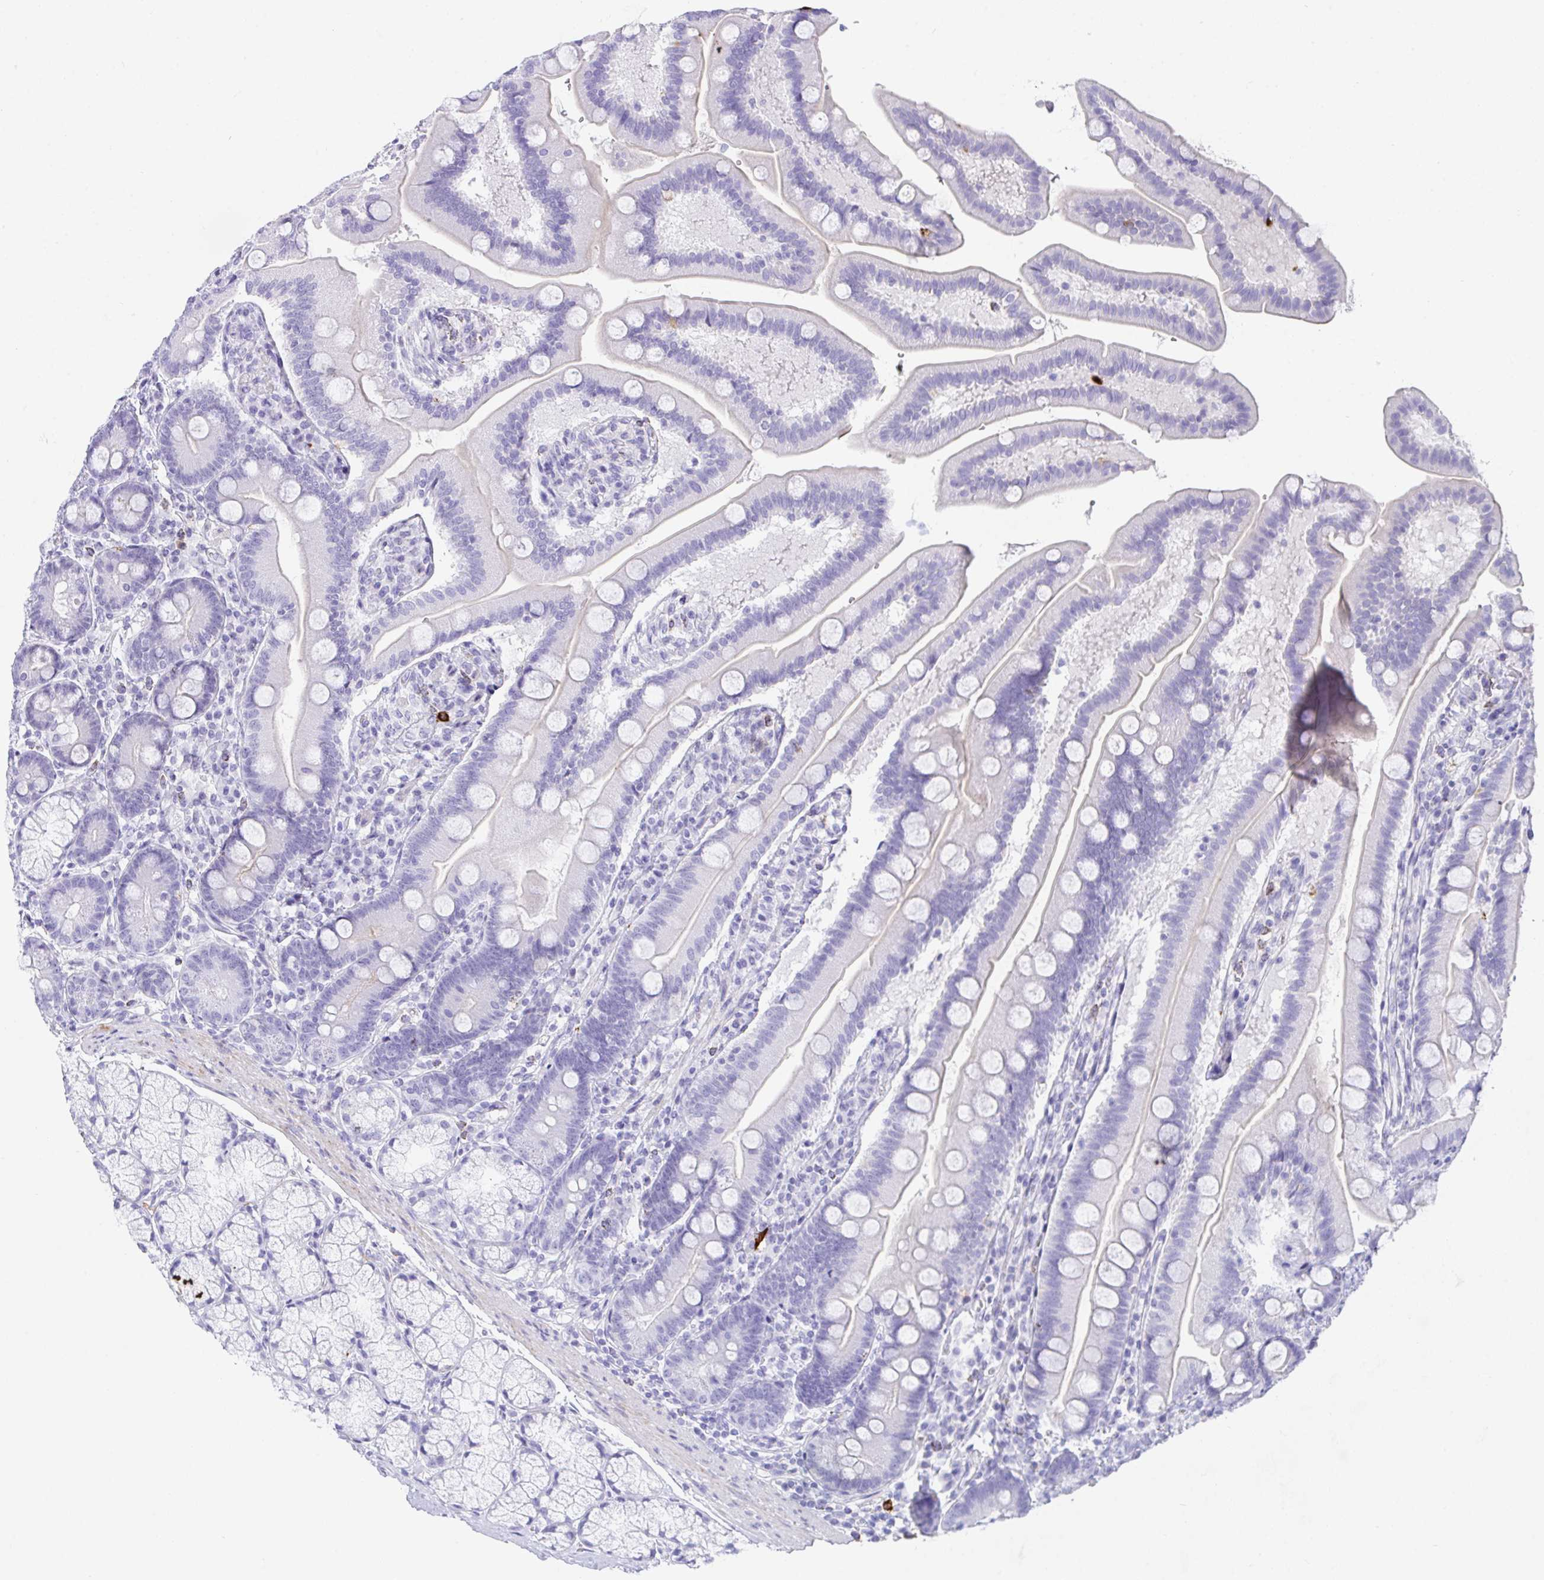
{"staining": {"intensity": "negative", "quantity": "none", "location": "none"}, "tissue": "duodenum", "cell_type": "Glandular cells", "image_type": "normal", "snomed": [{"axis": "morphology", "description": "Normal tissue, NOS"}, {"axis": "topography", "description": "Duodenum"}], "caption": "Protein analysis of unremarkable duodenum reveals no significant positivity in glandular cells. (Brightfield microscopy of DAB (3,3'-diaminobenzidine) IHC at high magnification).", "gene": "KMT2E", "patient": {"sex": "female", "age": 67}}